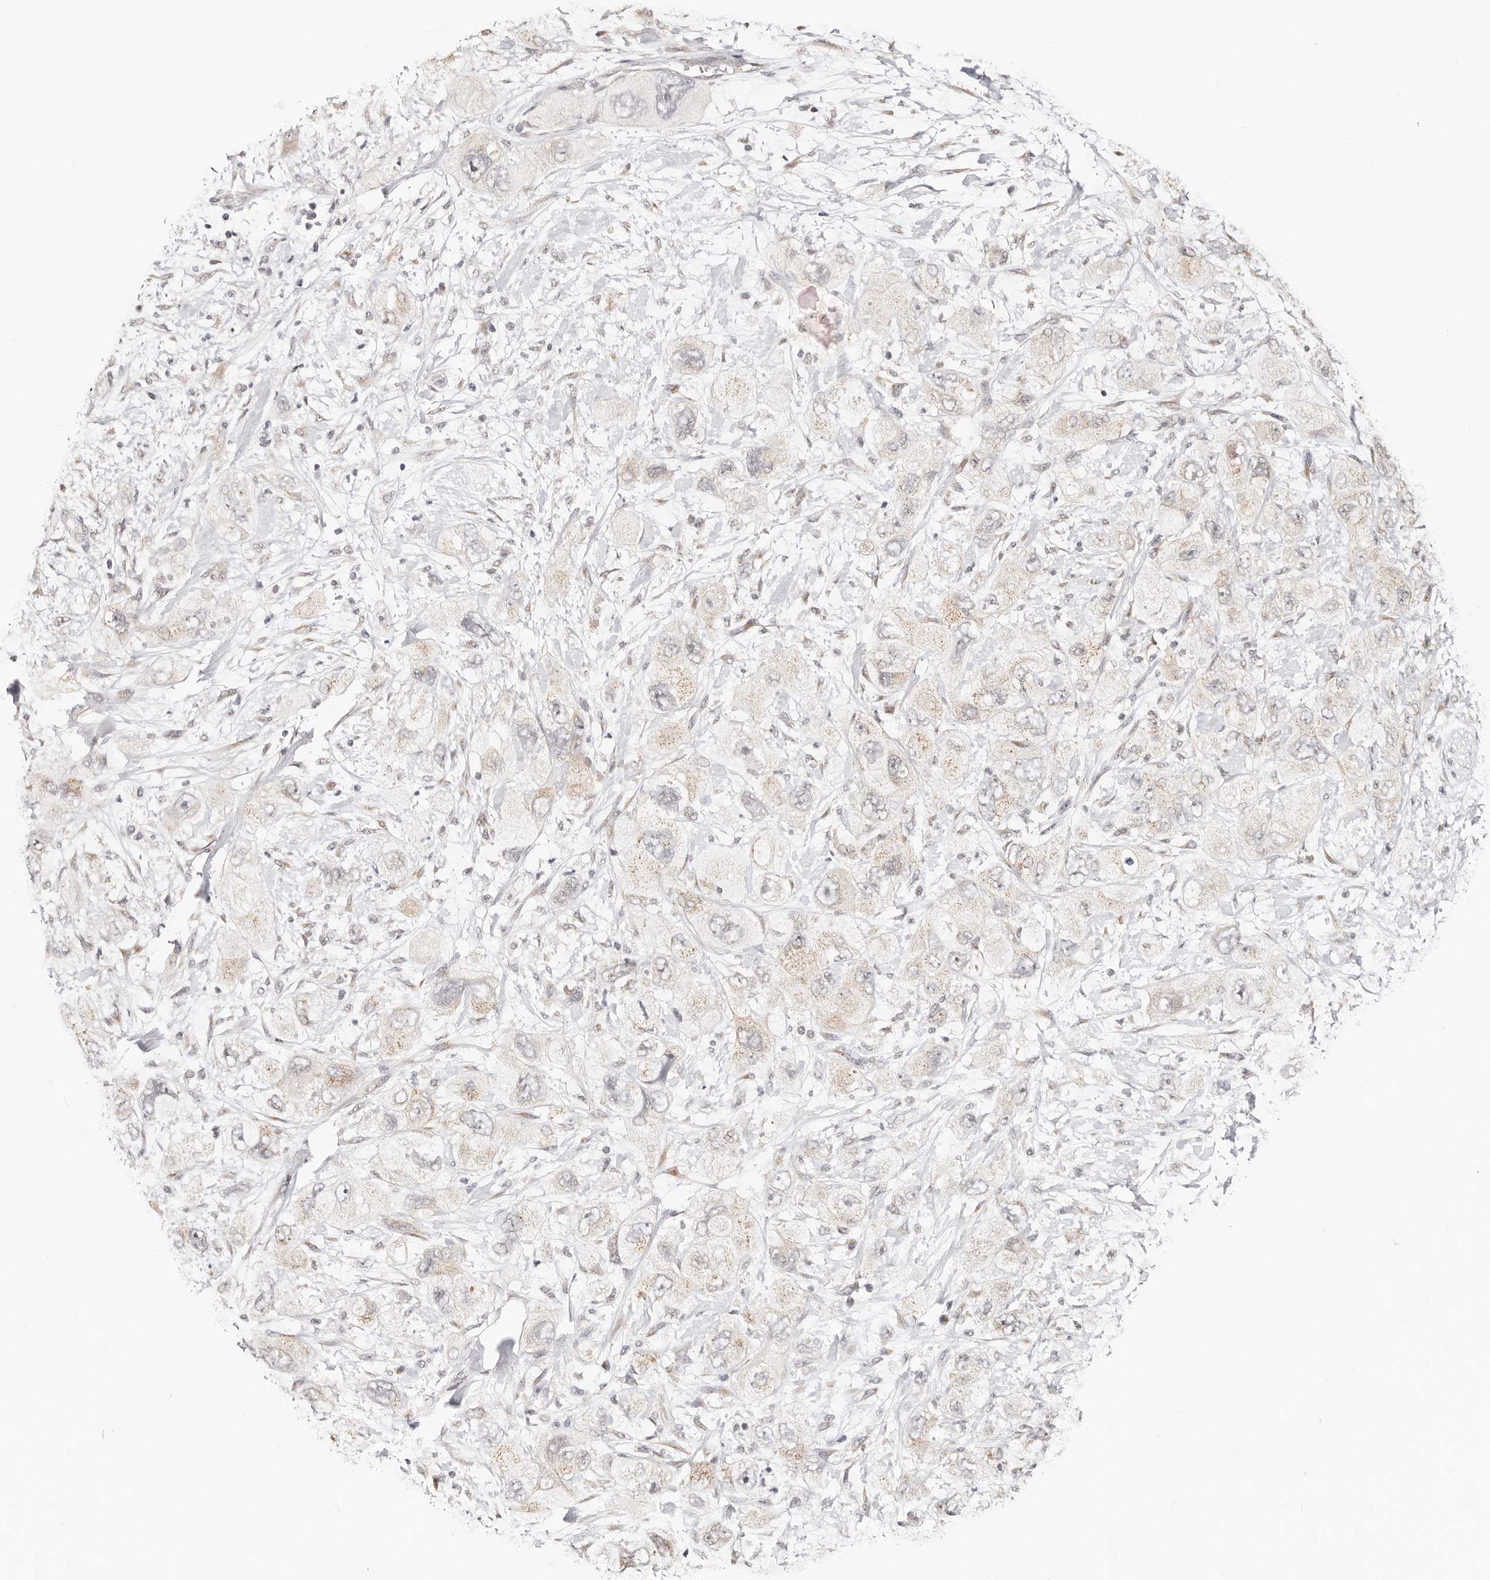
{"staining": {"intensity": "weak", "quantity": "<25%", "location": "cytoplasmic/membranous"}, "tissue": "pancreatic cancer", "cell_type": "Tumor cells", "image_type": "cancer", "snomed": [{"axis": "morphology", "description": "Adenocarcinoma, NOS"}, {"axis": "topography", "description": "Pancreas"}], "caption": "DAB (3,3'-diaminobenzidine) immunohistochemical staining of pancreatic cancer displays no significant staining in tumor cells. The staining is performed using DAB brown chromogen with nuclei counter-stained in using hematoxylin.", "gene": "VIPAS39", "patient": {"sex": "female", "age": 73}}